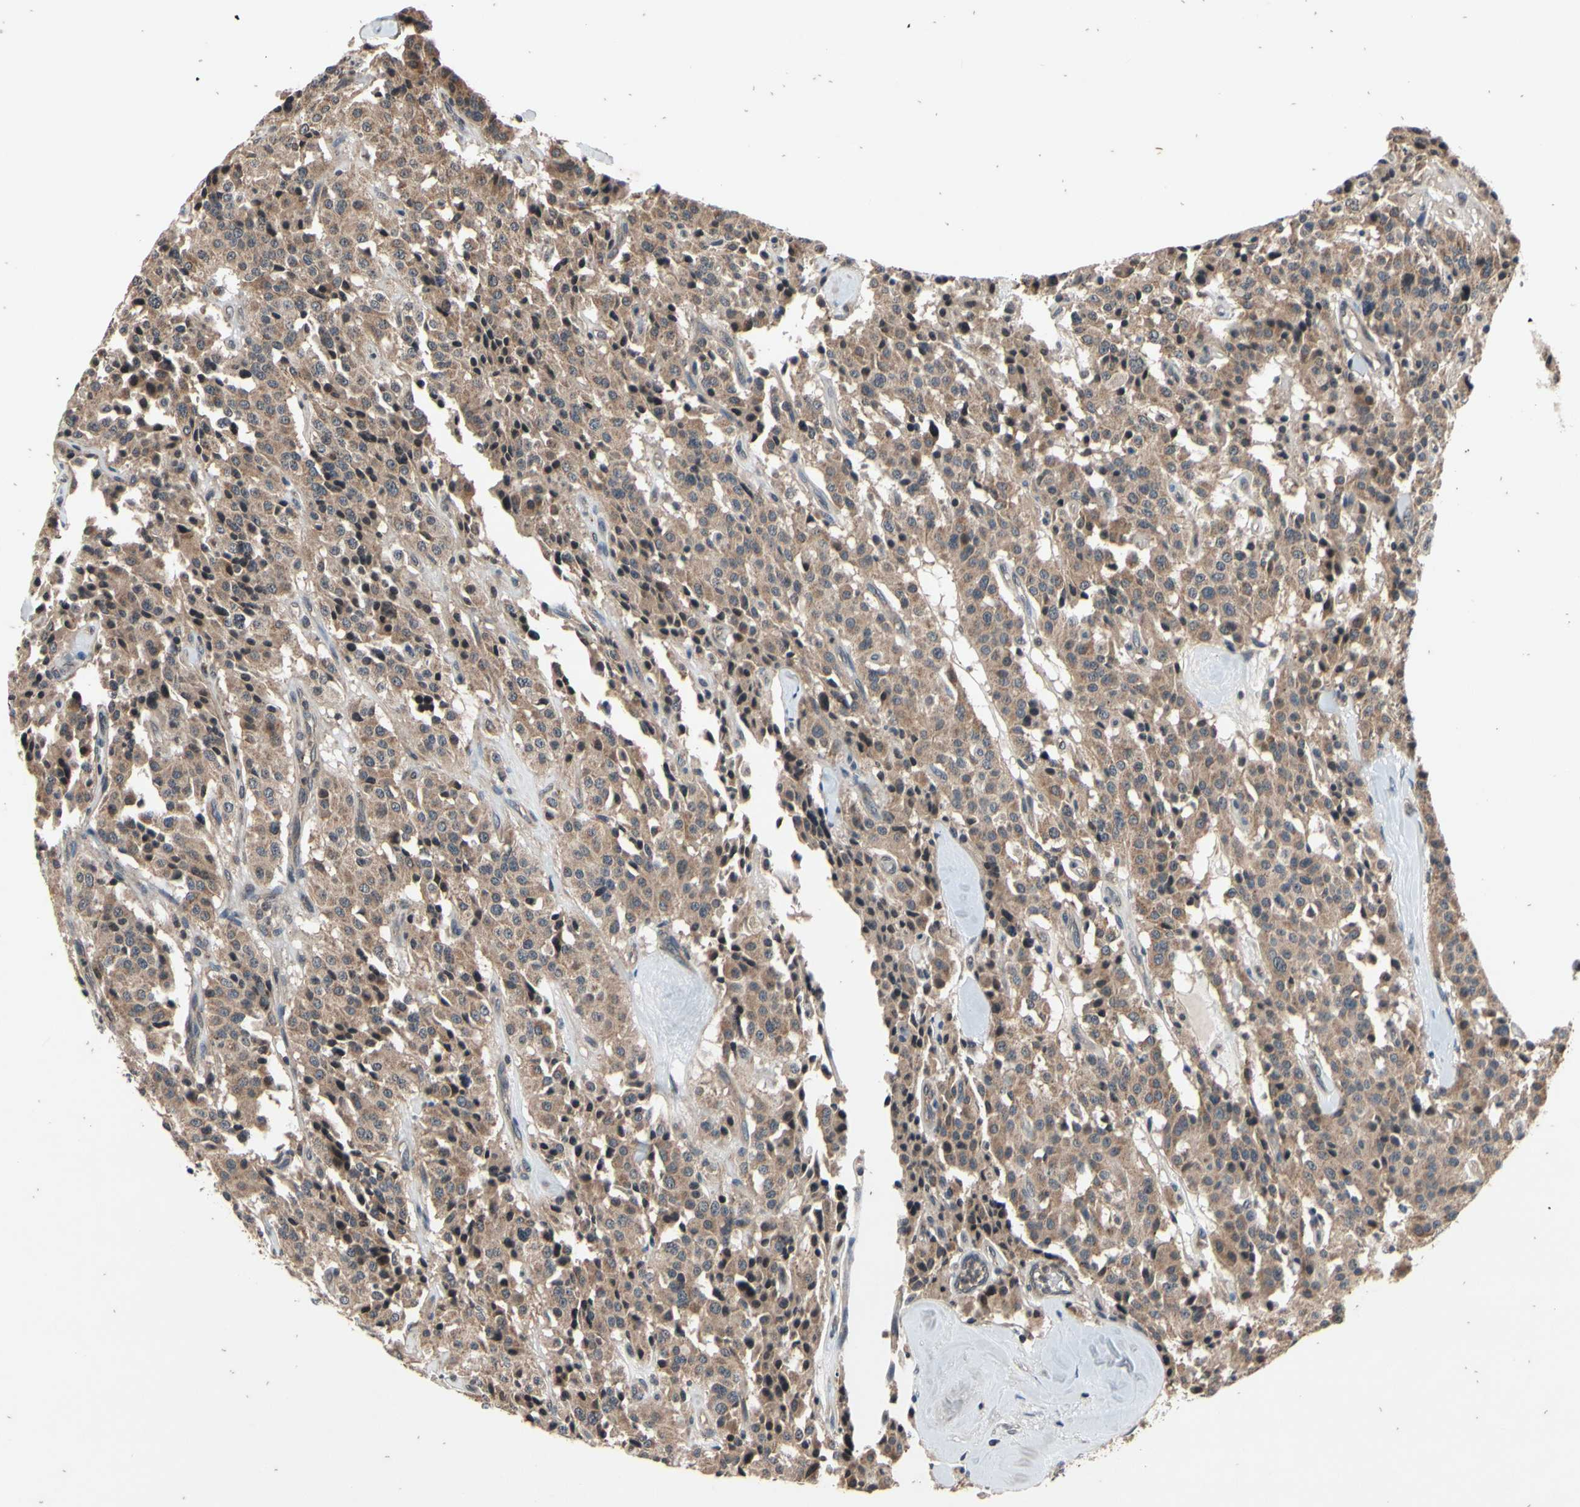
{"staining": {"intensity": "moderate", "quantity": ">75%", "location": "cytoplasmic/membranous,nuclear"}, "tissue": "carcinoid", "cell_type": "Tumor cells", "image_type": "cancer", "snomed": [{"axis": "morphology", "description": "Carcinoid, malignant, NOS"}, {"axis": "topography", "description": "Lung"}], "caption": "Protein analysis of carcinoid (malignant) tissue shows moderate cytoplasmic/membranous and nuclear expression in approximately >75% of tumor cells. (DAB IHC with brightfield microscopy, high magnification).", "gene": "MBTPS2", "patient": {"sex": "male", "age": 30}}